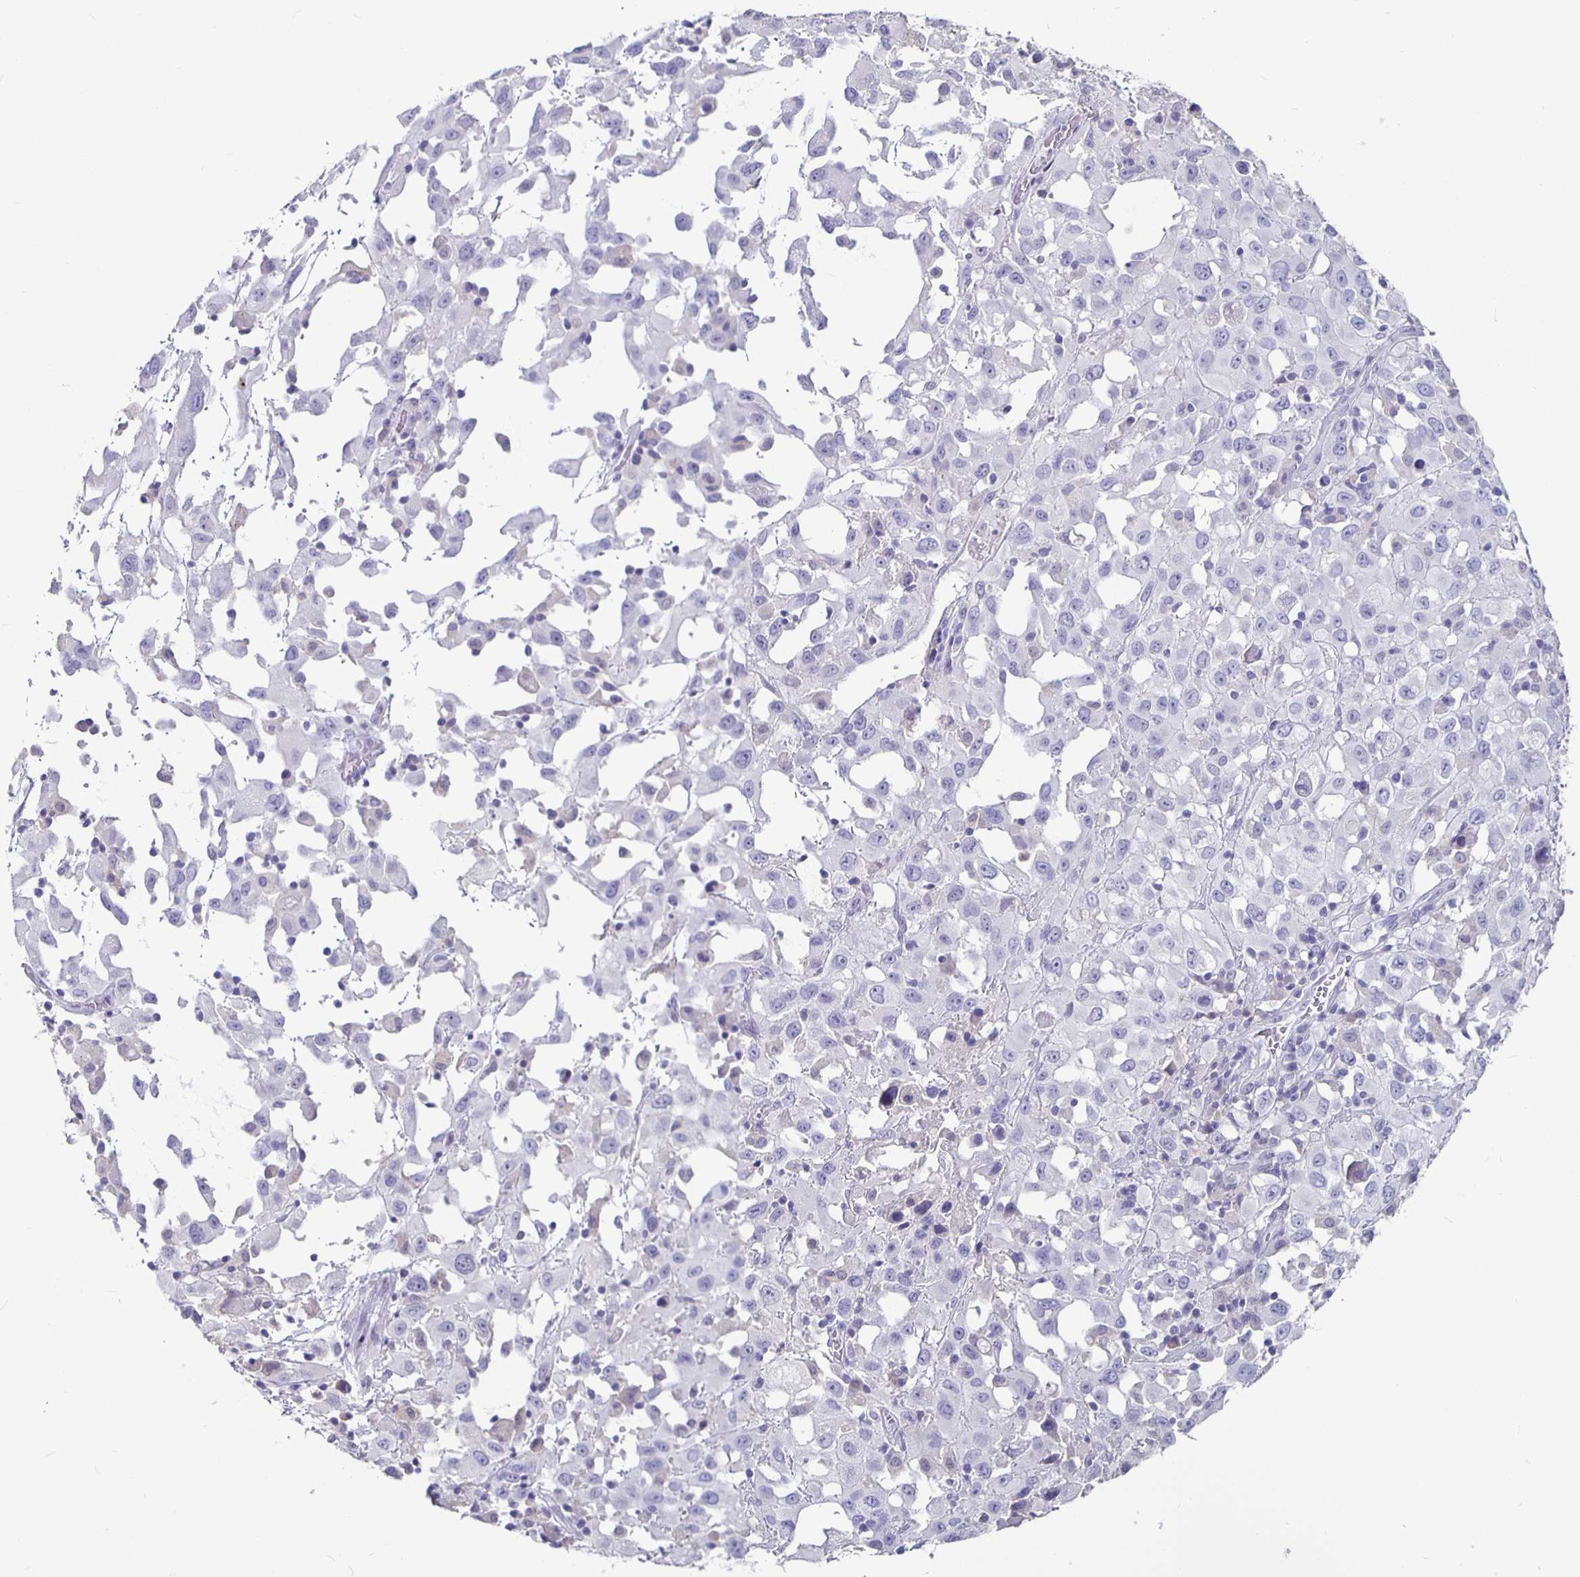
{"staining": {"intensity": "negative", "quantity": "none", "location": "none"}, "tissue": "melanoma", "cell_type": "Tumor cells", "image_type": "cancer", "snomed": [{"axis": "morphology", "description": "Malignant melanoma, Metastatic site"}, {"axis": "topography", "description": "Soft tissue"}], "caption": "Melanoma was stained to show a protein in brown. There is no significant expression in tumor cells.", "gene": "GPX4", "patient": {"sex": "male", "age": 50}}